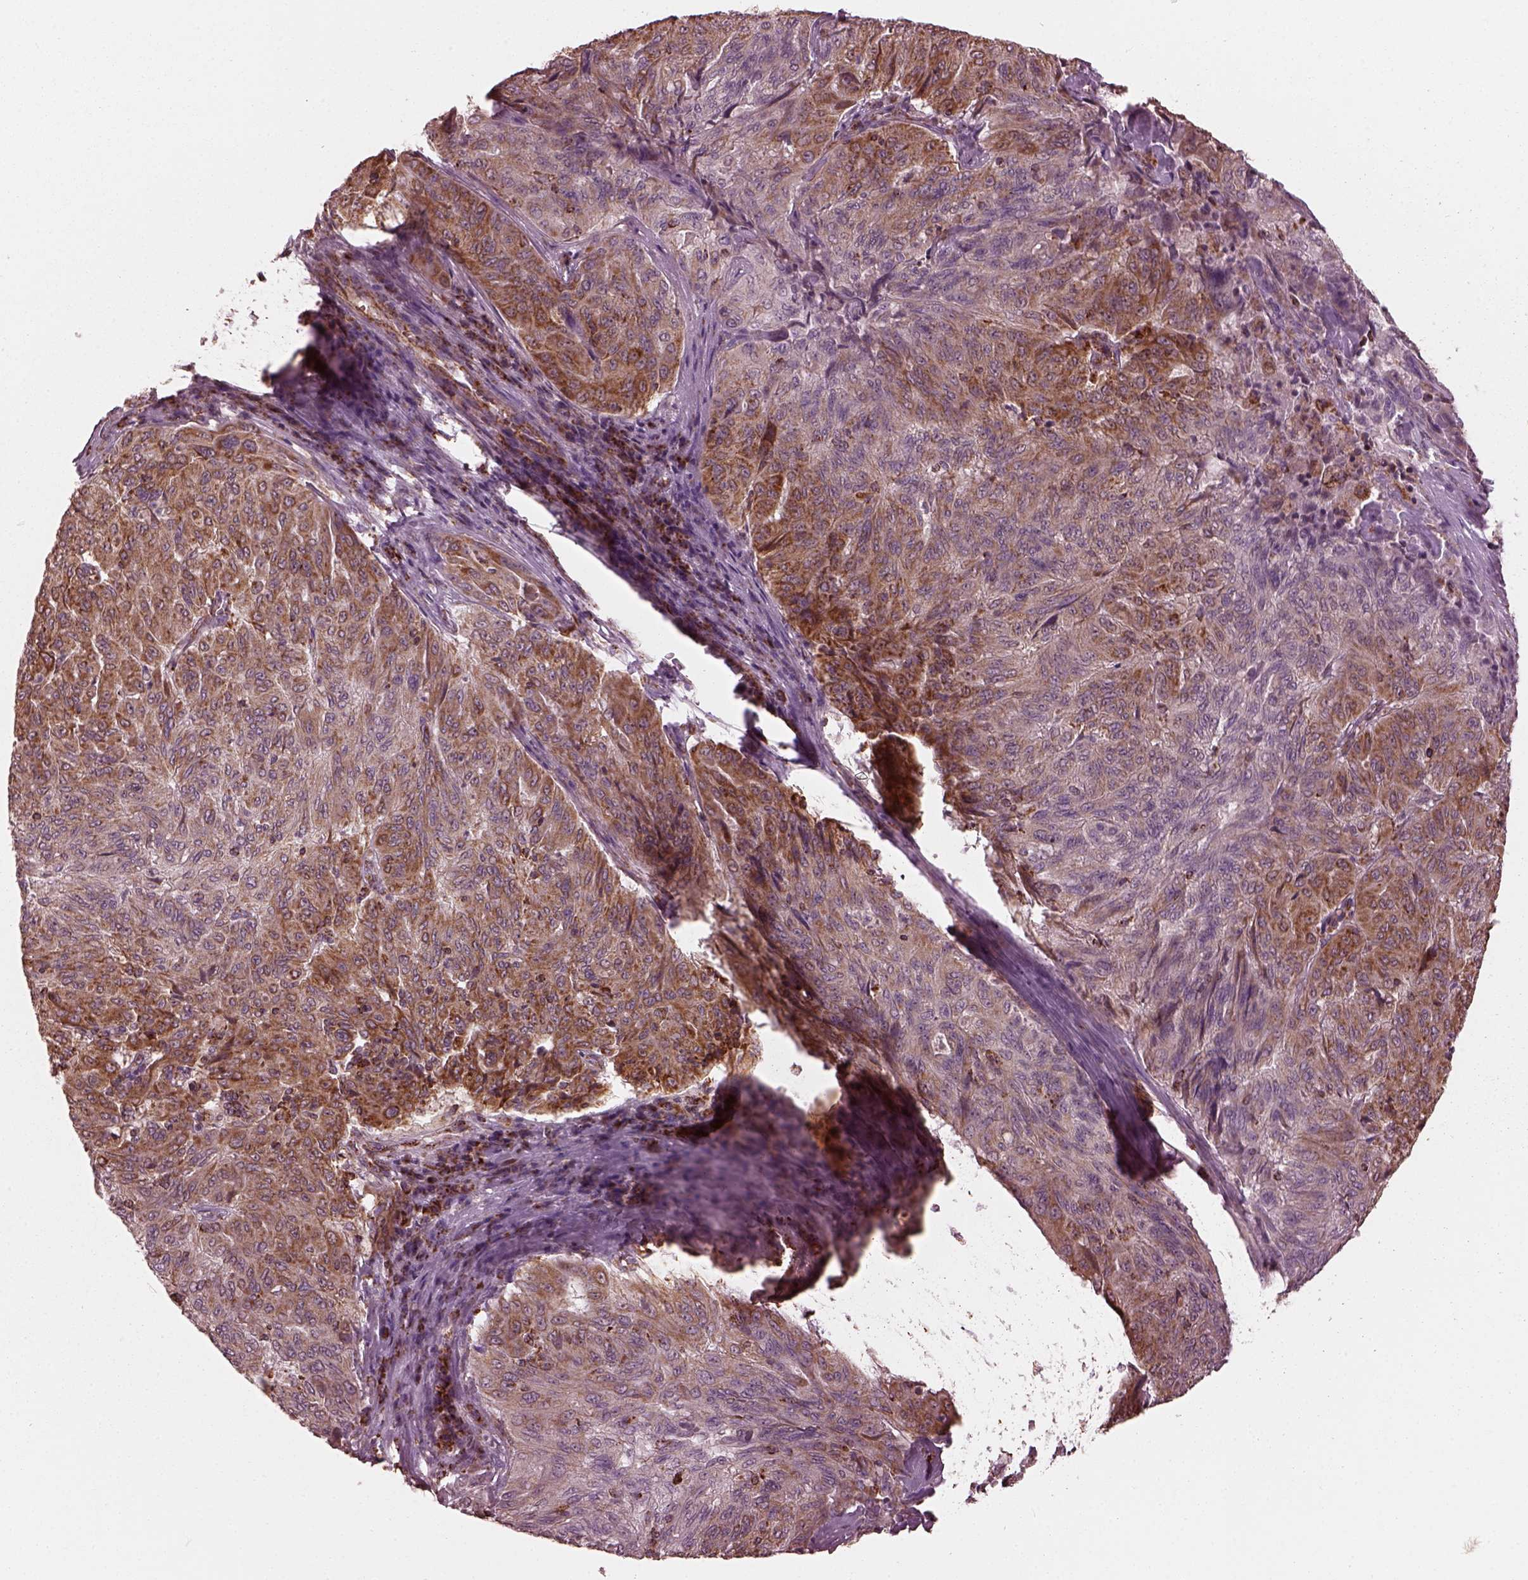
{"staining": {"intensity": "moderate", "quantity": "25%-75%", "location": "cytoplasmic/membranous"}, "tissue": "pancreatic cancer", "cell_type": "Tumor cells", "image_type": "cancer", "snomed": [{"axis": "morphology", "description": "Adenocarcinoma, NOS"}, {"axis": "topography", "description": "Pancreas"}], "caption": "Immunohistochemistry (IHC) of pancreatic adenocarcinoma shows medium levels of moderate cytoplasmic/membranous staining in about 25%-75% of tumor cells.", "gene": "NDUFB10", "patient": {"sex": "male", "age": 63}}